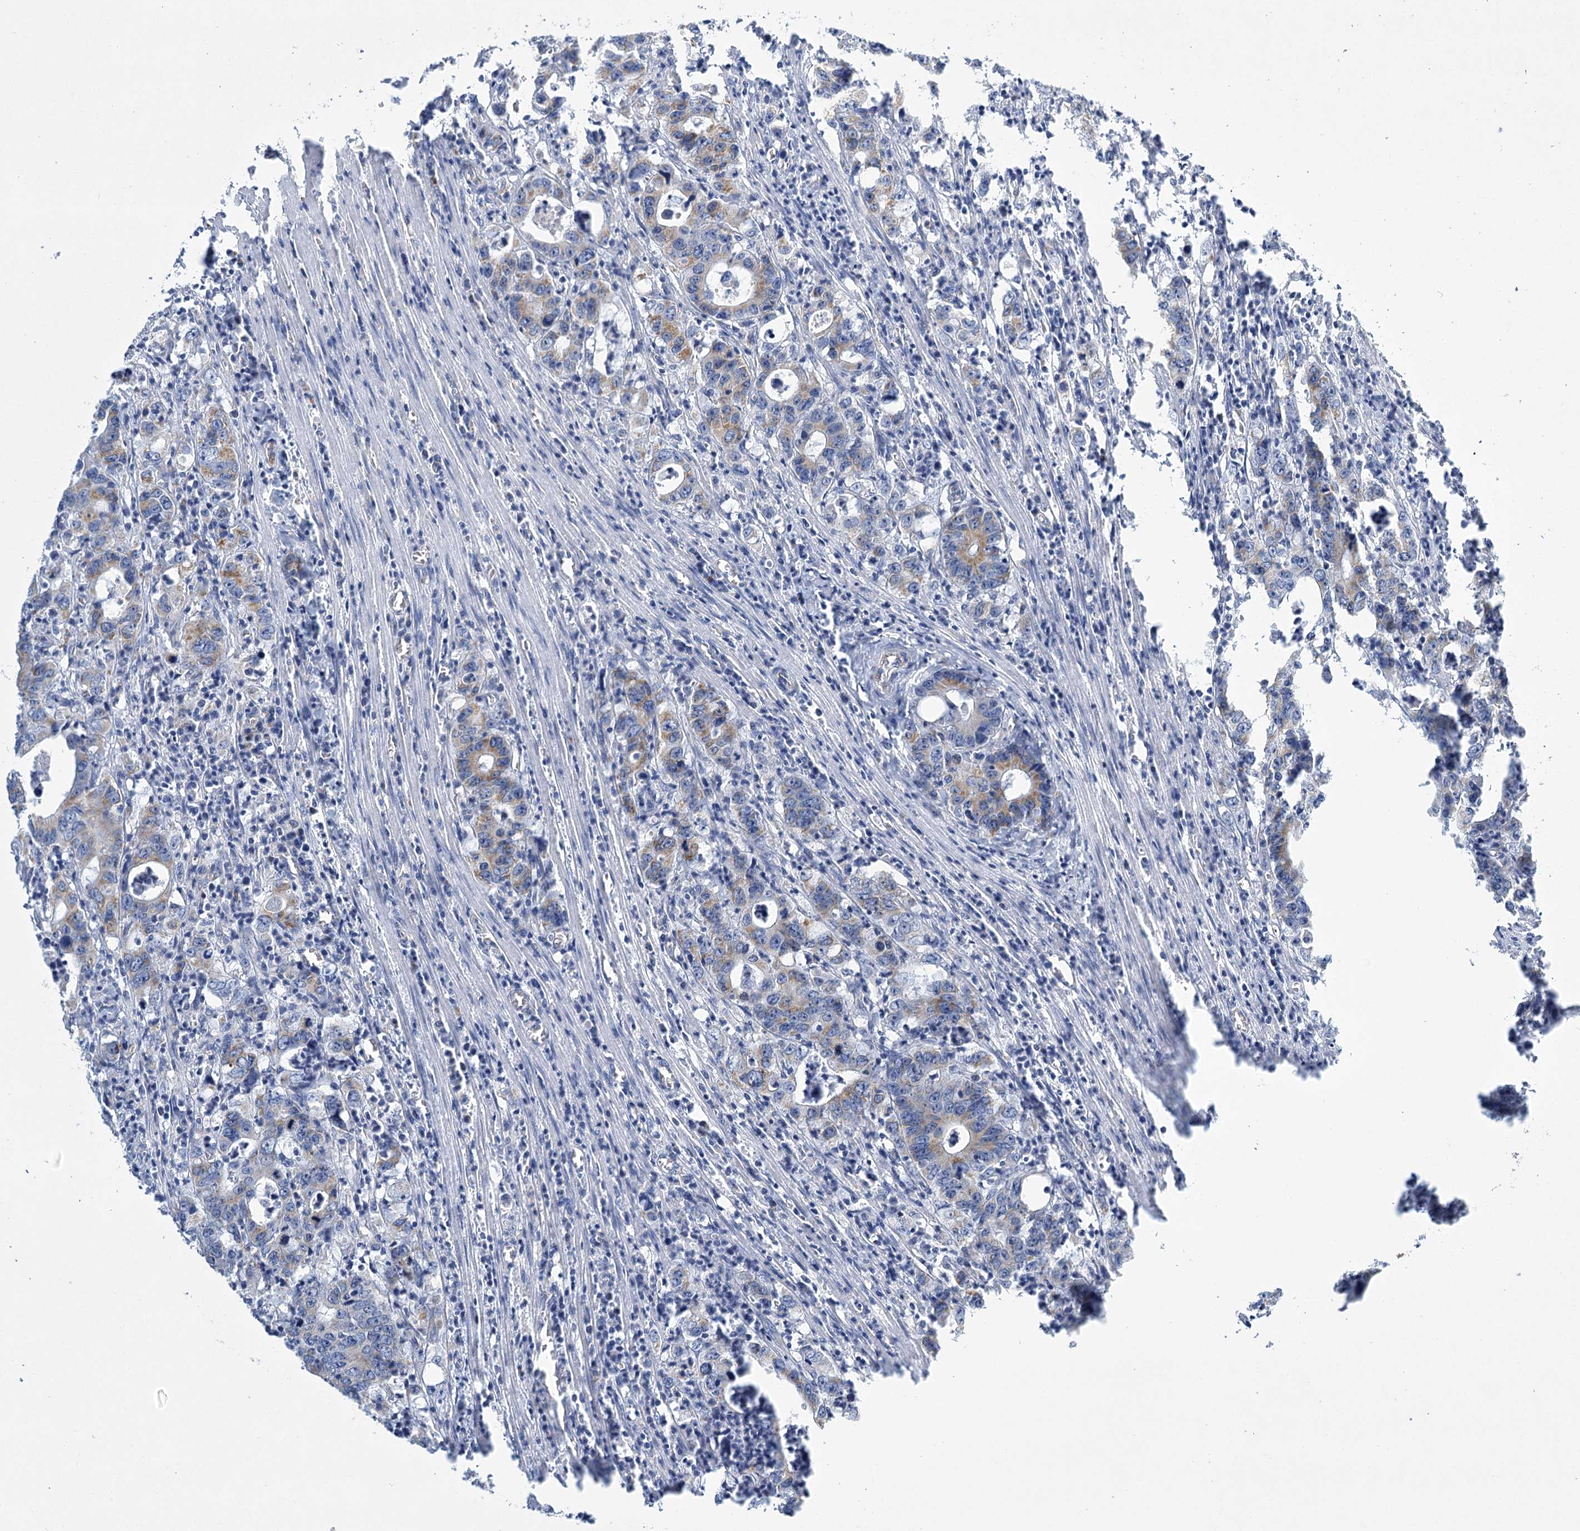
{"staining": {"intensity": "moderate", "quantity": "25%-75%", "location": "cytoplasmic/membranous"}, "tissue": "colorectal cancer", "cell_type": "Tumor cells", "image_type": "cancer", "snomed": [{"axis": "morphology", "description": "Adenocarcinoma, NOS"}, {"axis": "topography", "description": "Colon"}], "caption": "Brown immunohistochemical staining in colorectal cancer reveals moderate cytoplasmic/membranous positivity in approximately 25%-75% of tumor cells. (brown staining indicates protein expression, while blue staining denotes nuclei).", "gene": "DHTKD1", "patient": {"sex": "female", "age": 75}}